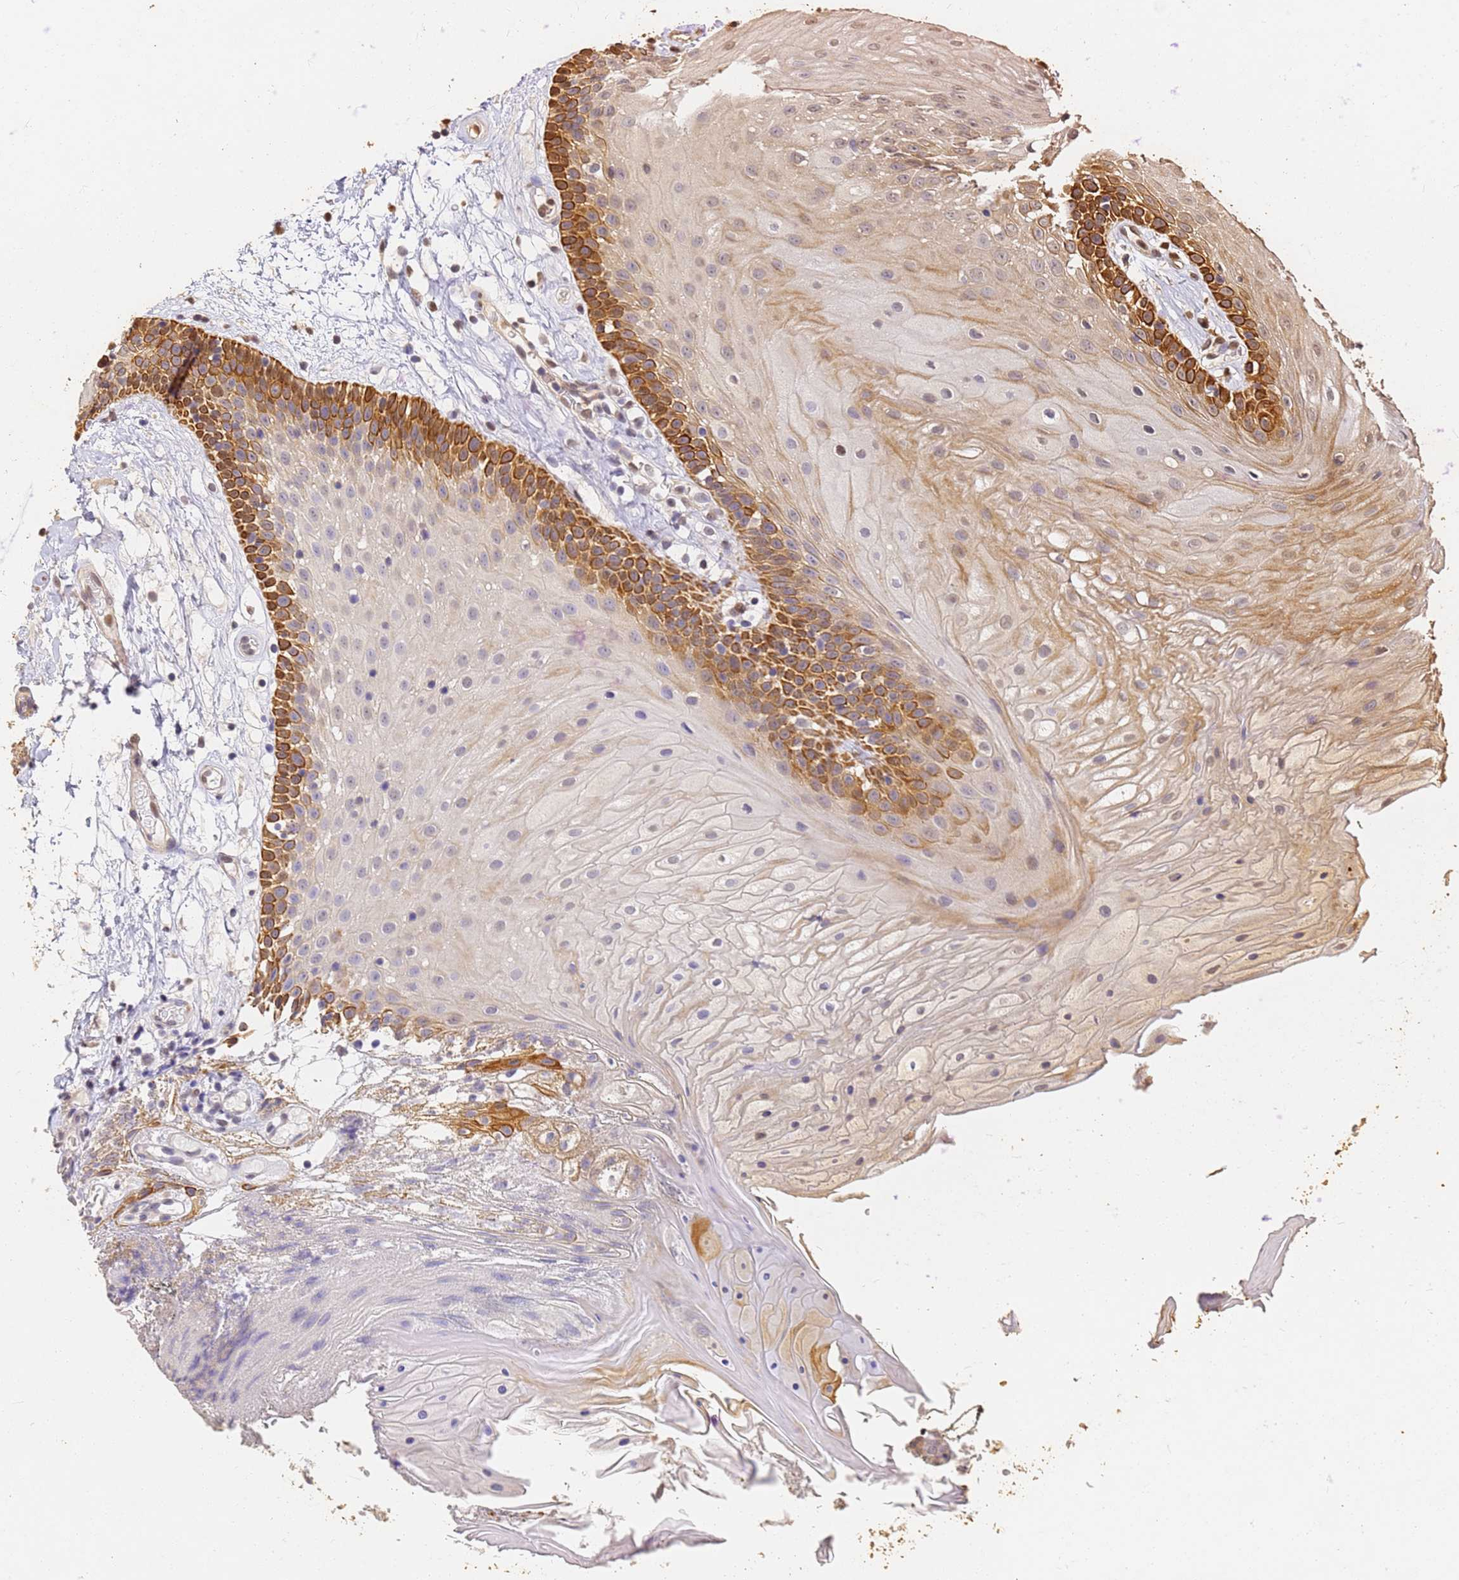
{"staining": {"intensity": "moderate", "quantity": "25%-75%", "location": "cytoplasmic/membranous"}, "tissue": "oral mucosa", "cell_type": "Squamous epithelial cells", "image_type": "normal", "snomed": [{"axis": "morphology", "description": "Normal tissue, NOS"}, {"axis": "topography", "description": "Oral tissue"}], "caption": "The image exhibits staining of benign oral mucosa, revealing moderate cytoplasmic/membranous protein staining (brown color) within squamous epithelial cells.", "gene": "JAK2", "patient": {"sex": "female", "age": 80}}